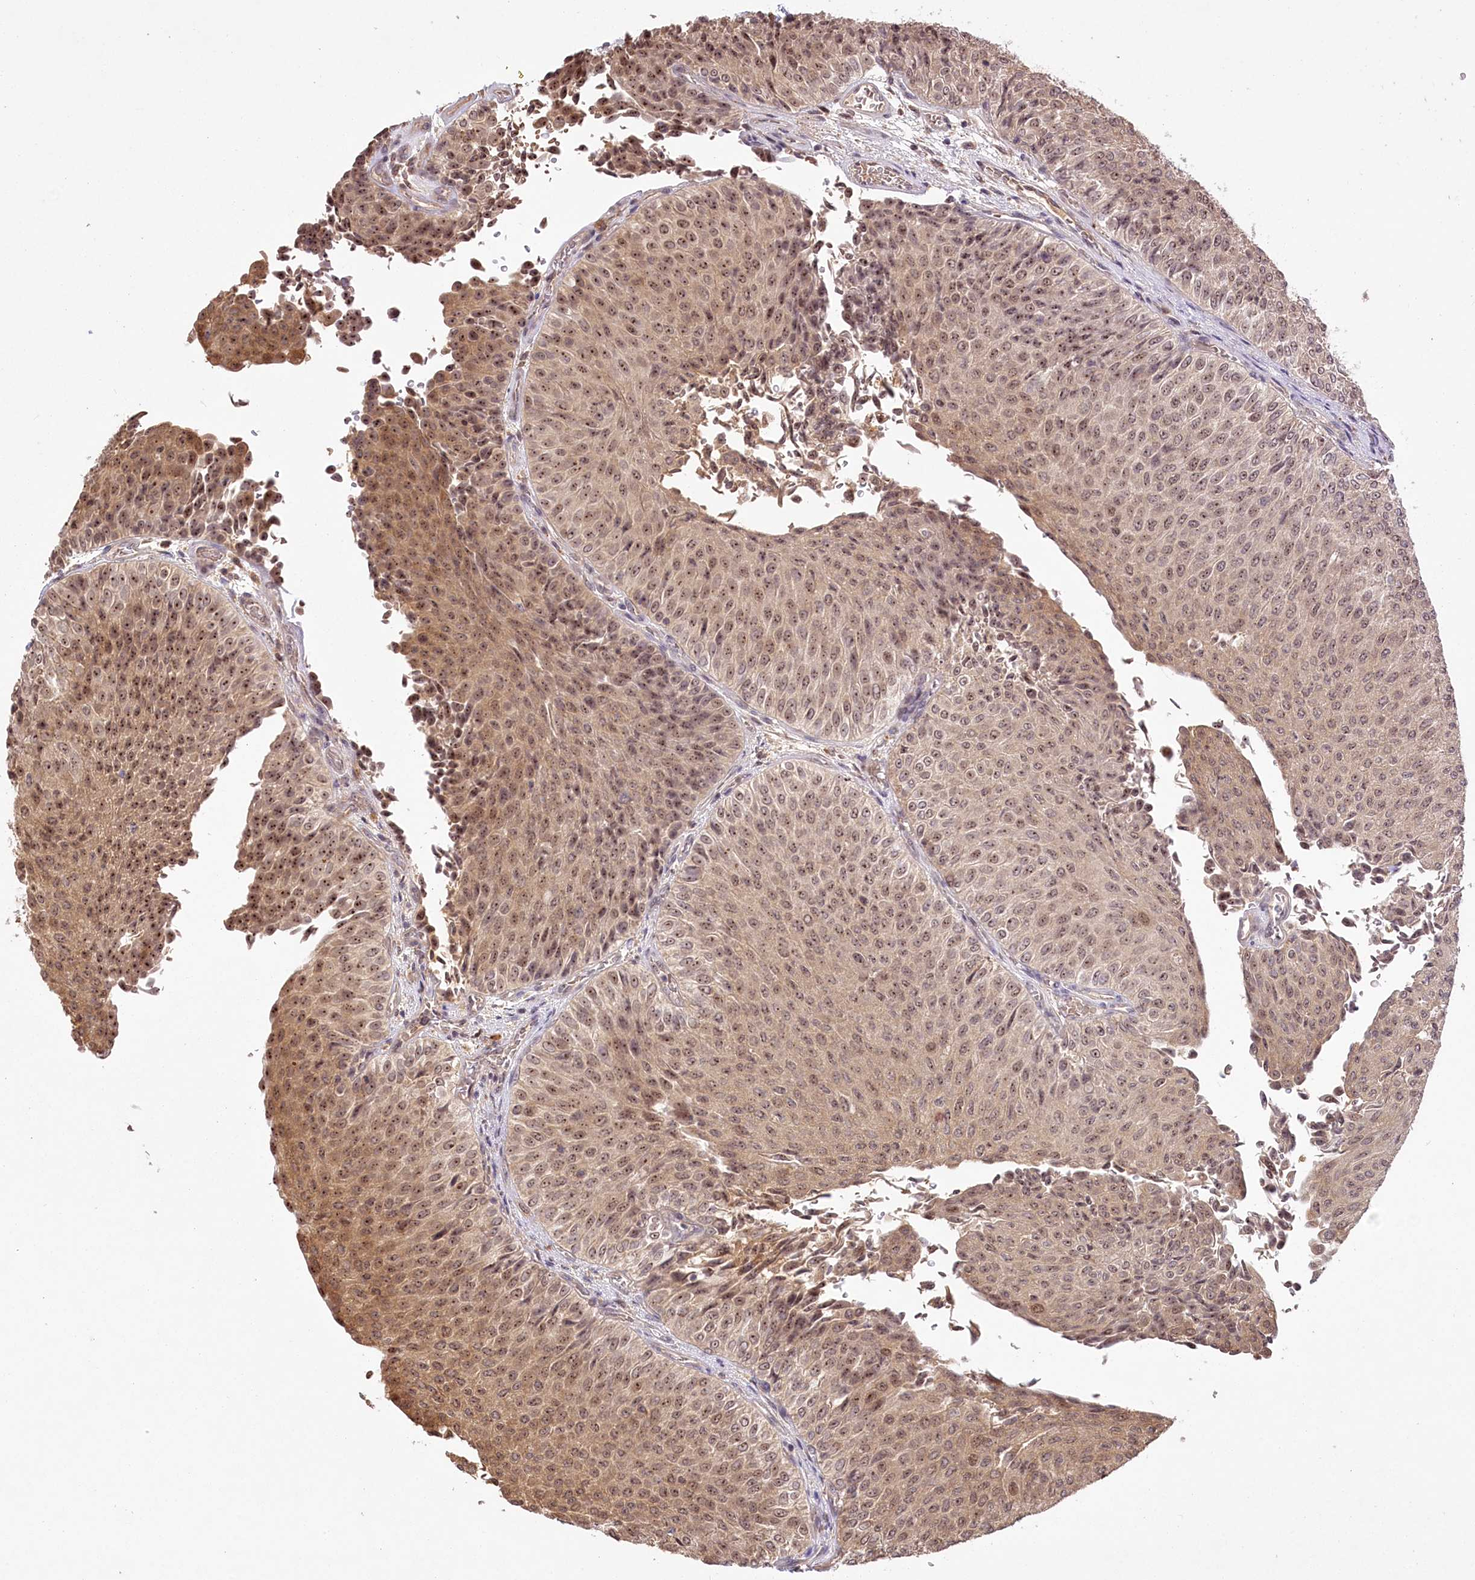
{"staining": {"intensity": "moderate", "quantity": ">75%", "location": "nuclear"}, "tissue": "urothelial cancer", "cell_type": "Tumor cells", "image_type": "cancer", "snomed": [{"axis": "morphology", "description": "Urothelial carcinoma, Low grade"}, {"axis": "topography", "description": "Urinary bladder"}], "caption": "Protein expression analysis of urothelial cancer shows moderate nuclear staining in about >75% of tumor cells. (DAB (3,3'-diaminobenzidine) IHC, brown staining for protein, blue staining for nuclei).", "gene": "SERGEF", "patient": {"sex": "male", "age": 78}}